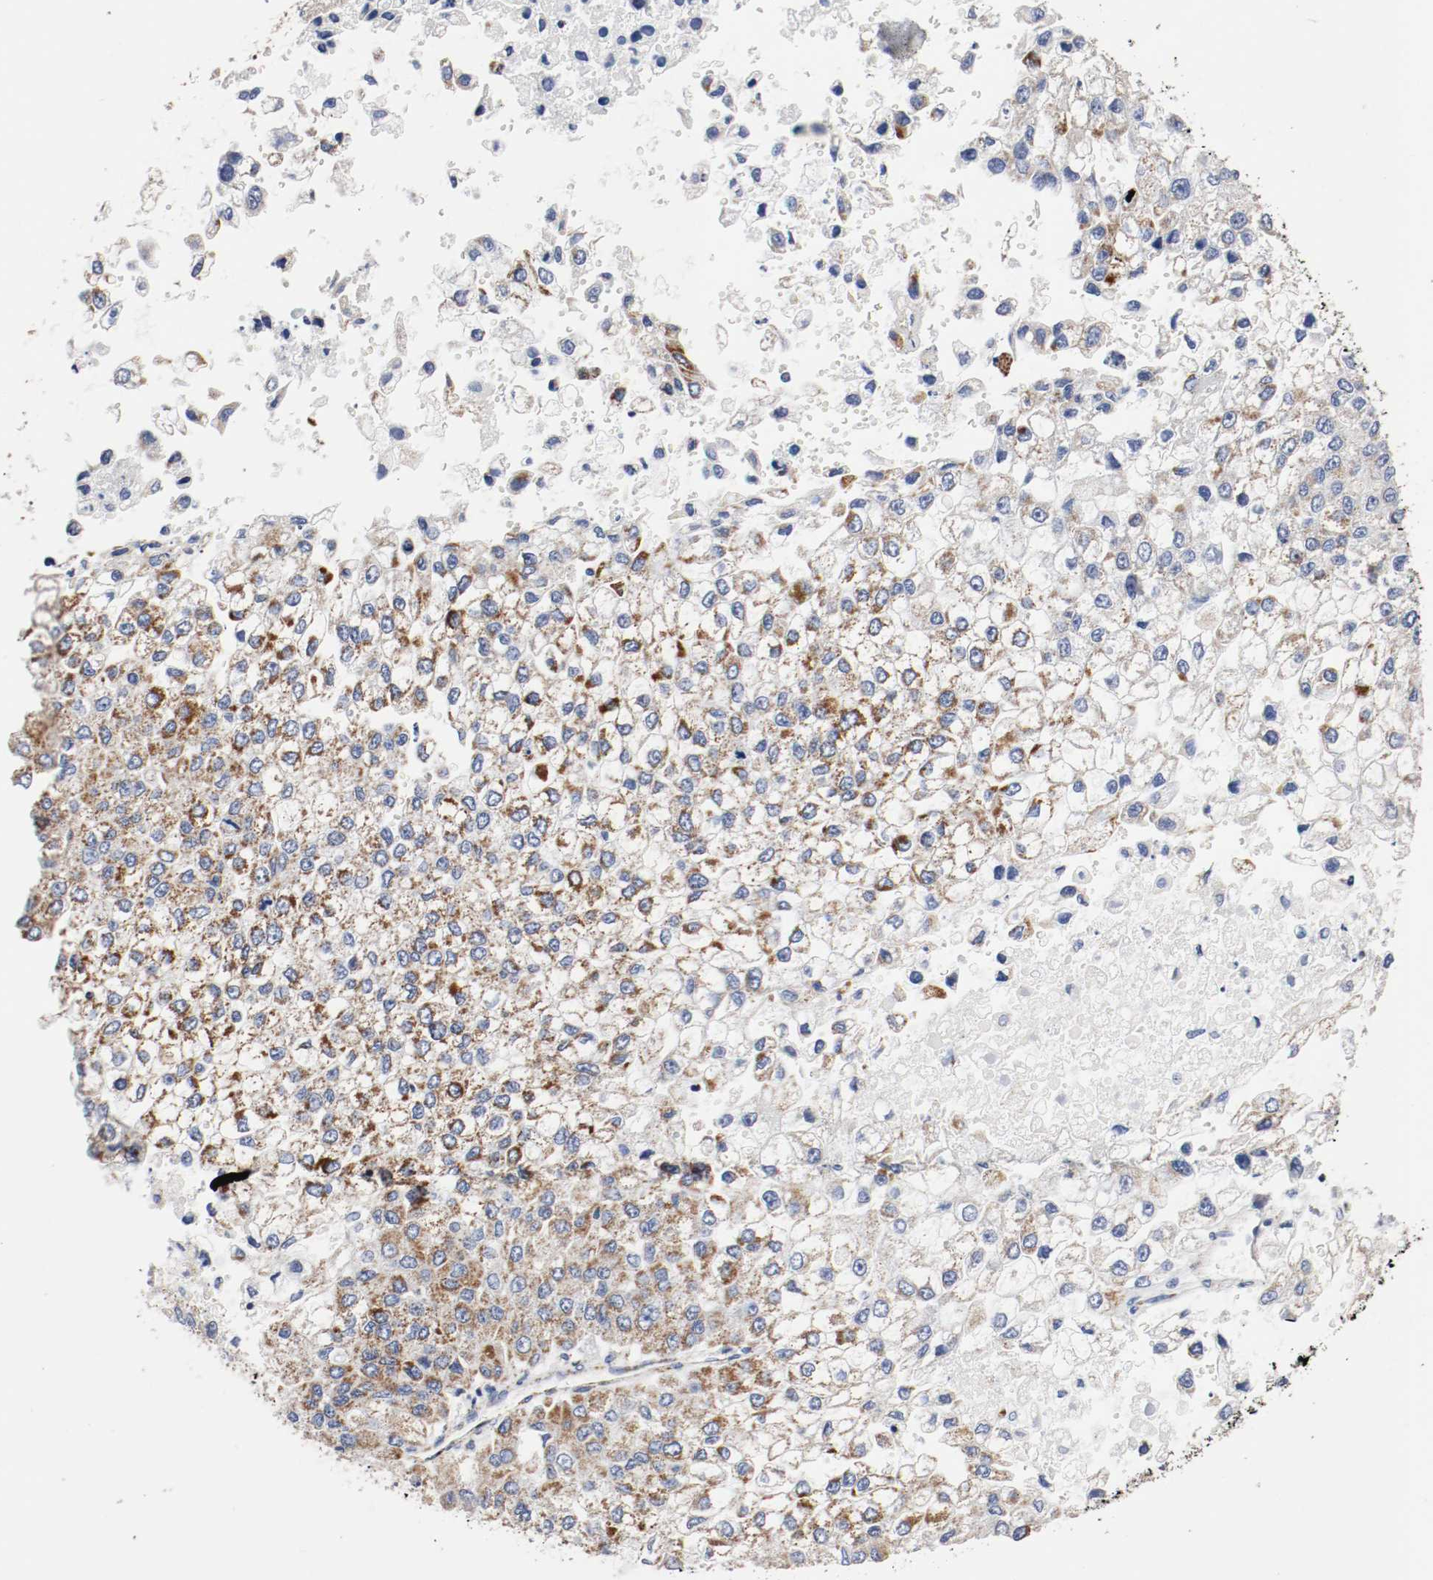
{"staining": {"intensity": "moderate", "quantity": ">75%", "location": "cytoplasmic/membranous"}, "tissue": "liver cancer", "cell_type": "Tumor cells", "image_type": "cancer", "snomed": [{"axis": "morphology", "description": "Carcinoma, Hepatocellular, NOS"}, {"axis": "topography", "description": "Liver"}], "caption": "Hepatocellular carcinoma (liver) was stained to show a protein in brown. There is medium levels of moderate cytoplasmic/membranous expression in about >75% of tumor cells.", "gene": "TUBD1", "patient": {"sex": "female", "age": 66}}